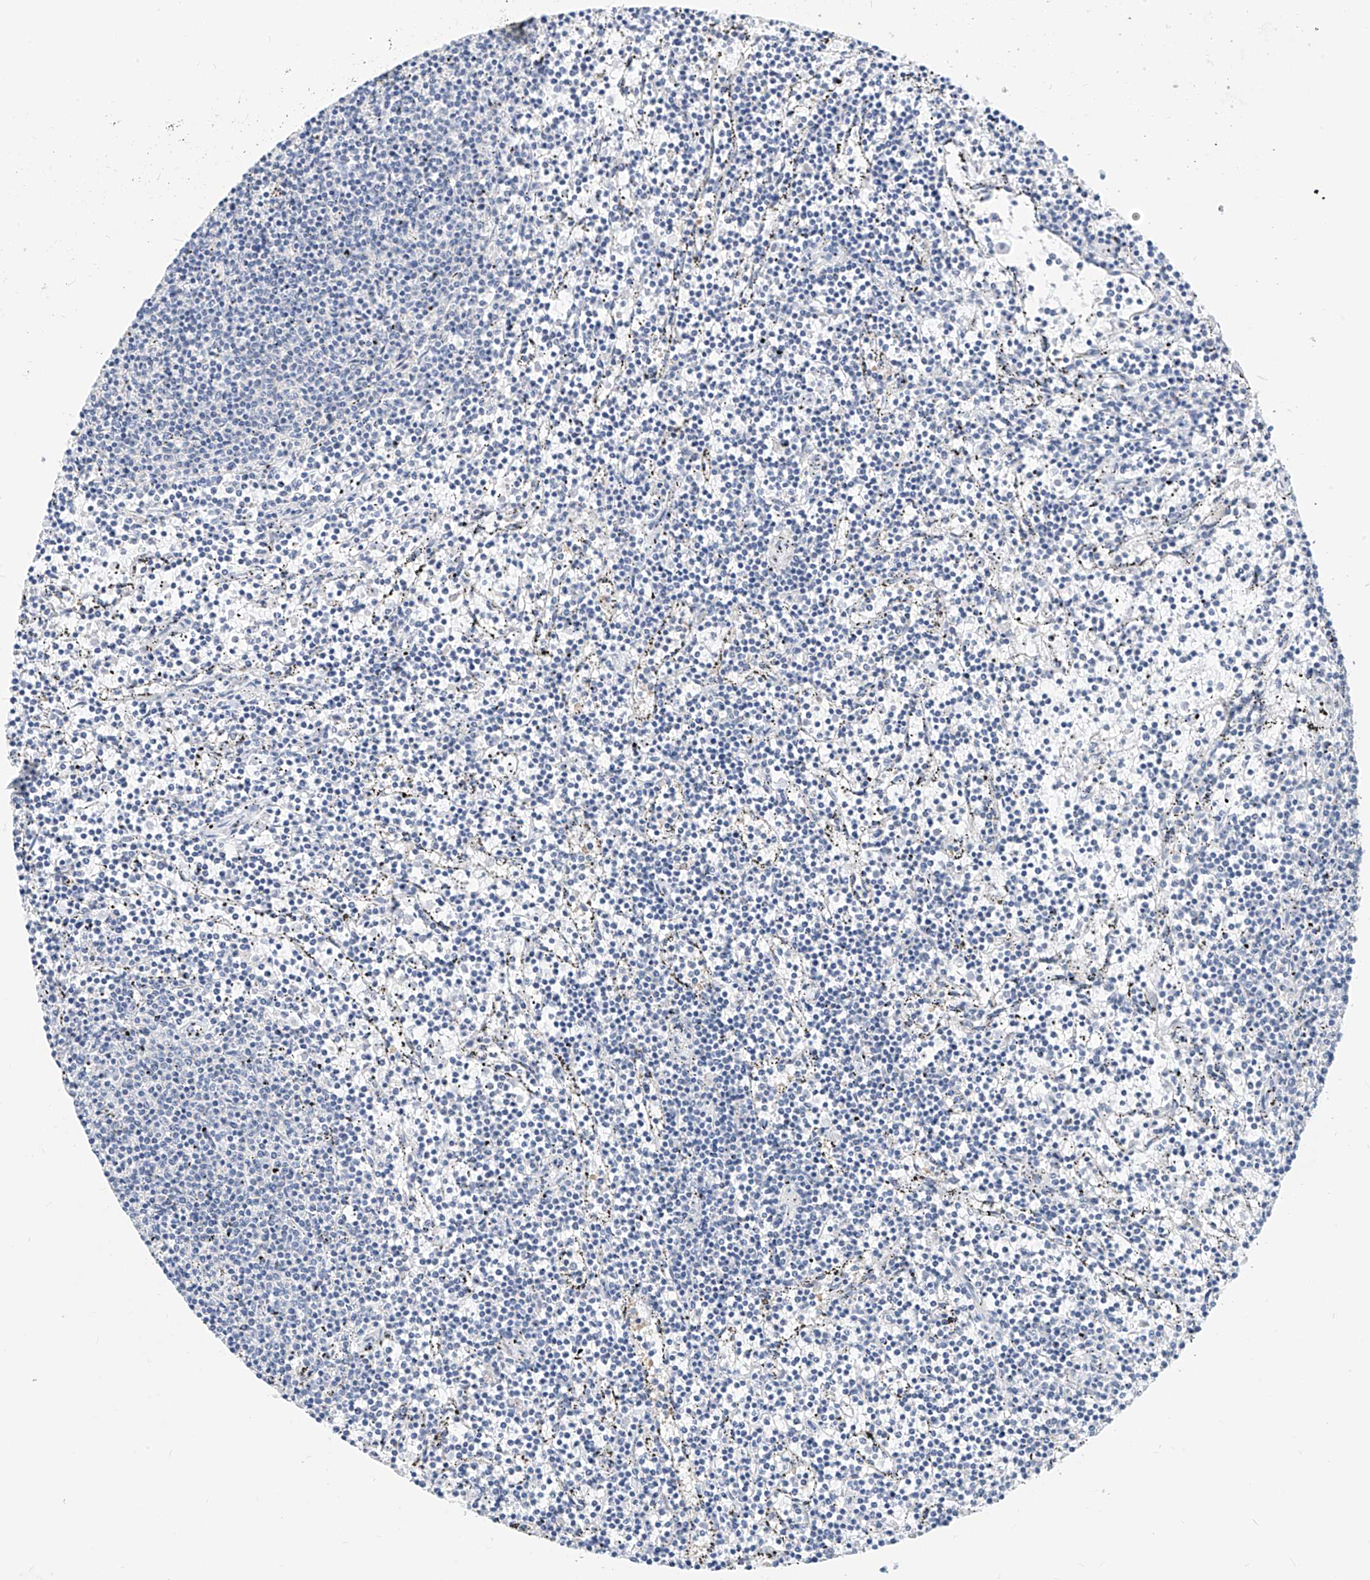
{"staining": {"intensity": "negative", "quantity": "none", "location": "none"}, "tissue": "lymphoma", "cell_type": "Tumor cells", "image_type": "cancer", "snomed": [{"axis": "morphology", "description": "Malignant lymphoma, non-Hodgkin's type, Low grade"}, {"axis": "topography", "description": "Spleen"}], "caption": "Tumor cells are negative for protein expression in human lymphoma.", "gene": "ZZEF1", "patient": {"sex": "female", "age": 50}}